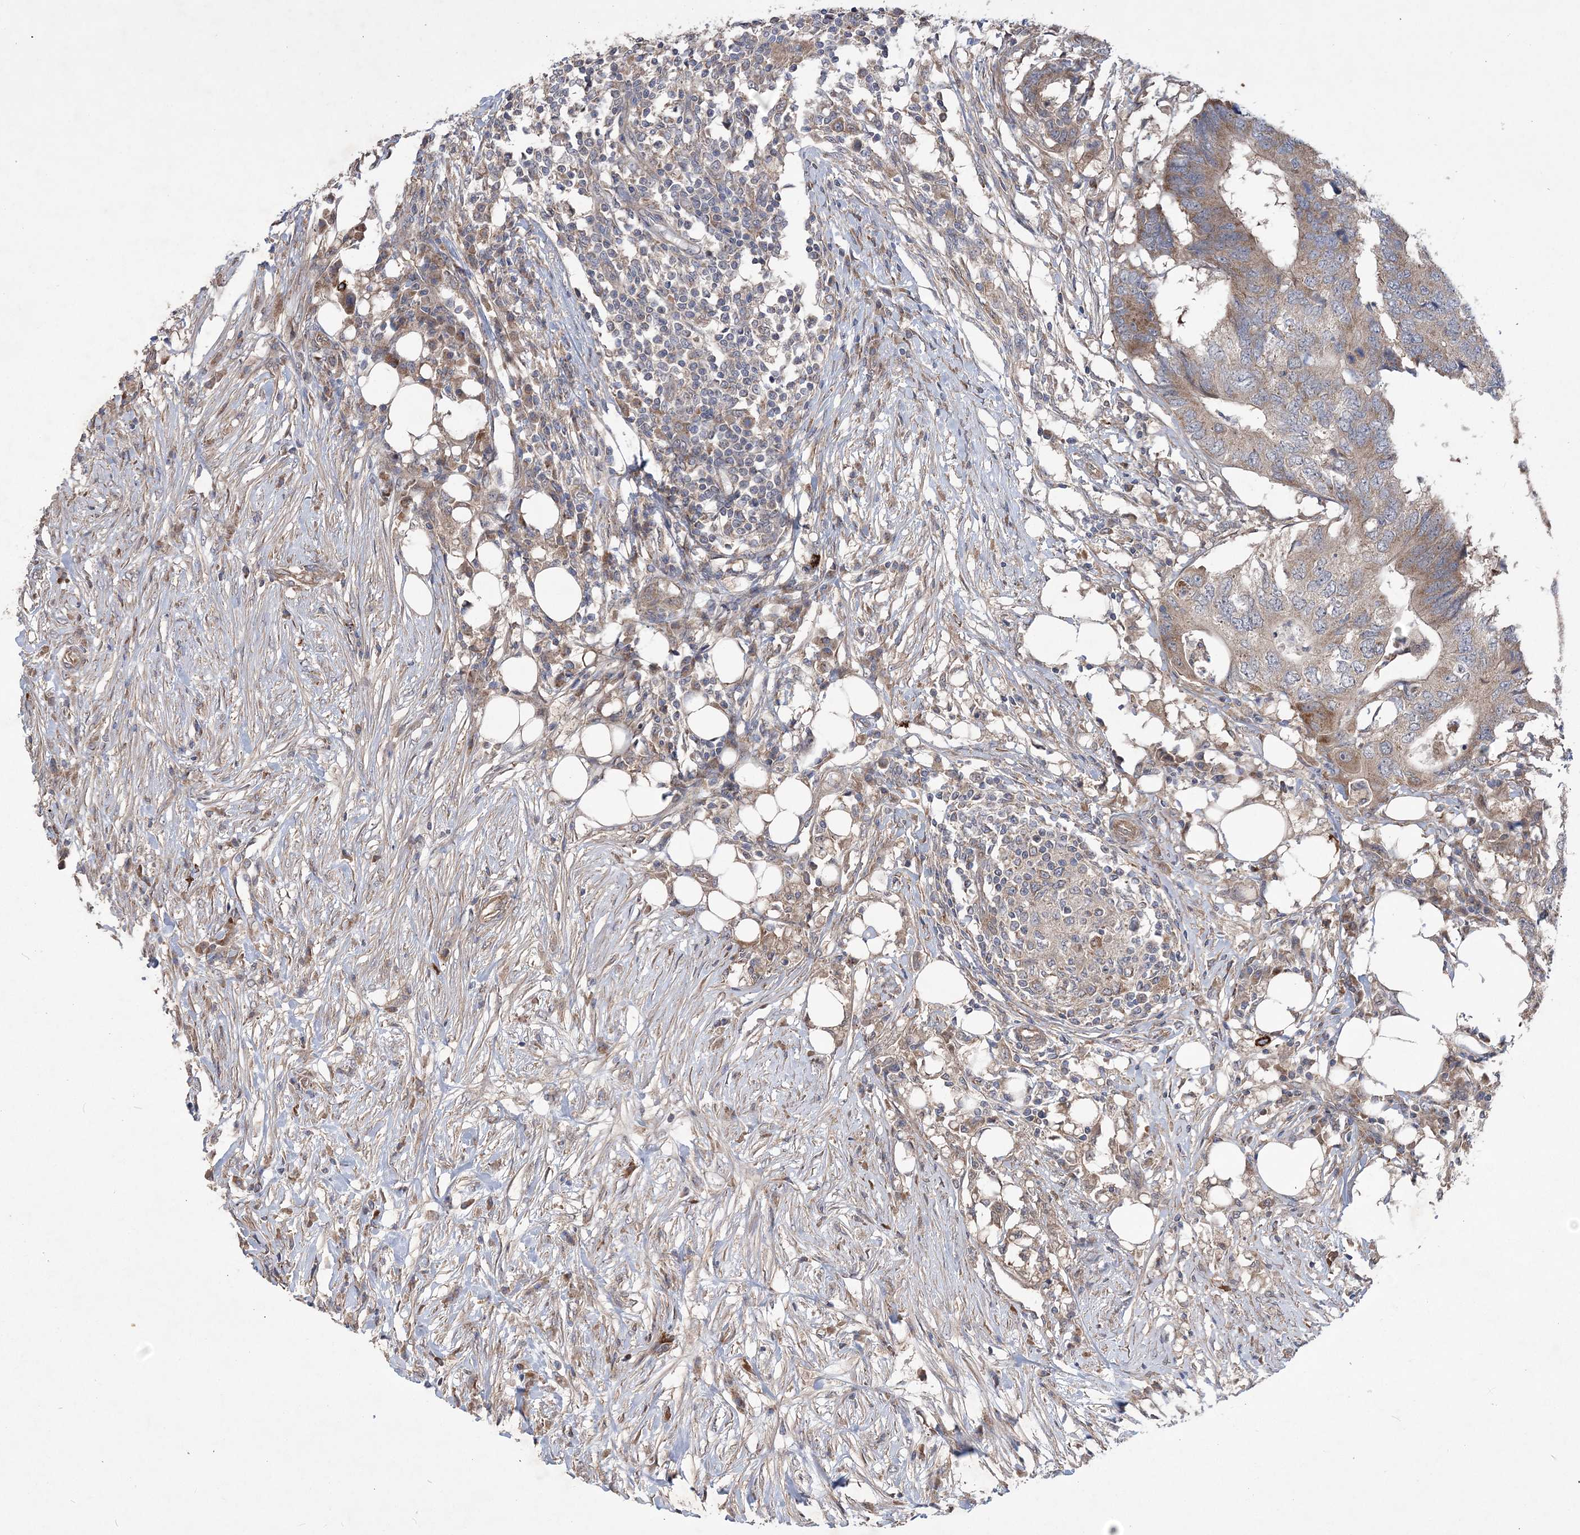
{"staining": {"intensity": "moderate", "quantity": "25%-75%", "location": "cytoplasmic/membranous"}, "tissue": "colorectal cancer", "cell_type": "Tumor cells", "image_type": "cancer", "snomed": [{"axis": "morphology", "description": "Adenocarcinoma, NOS"}, {"axis": "topography", "description": "Colon"}], "caption": "Colorectal cancer (adenocarcinoma) stained with a brown dye displays moderate cytoplasmic/membranous positive staining in approximately 25%-75% of tumor cells.", "gene": "MTRF1L", "patient": {"sex": "male", "age": 71}}